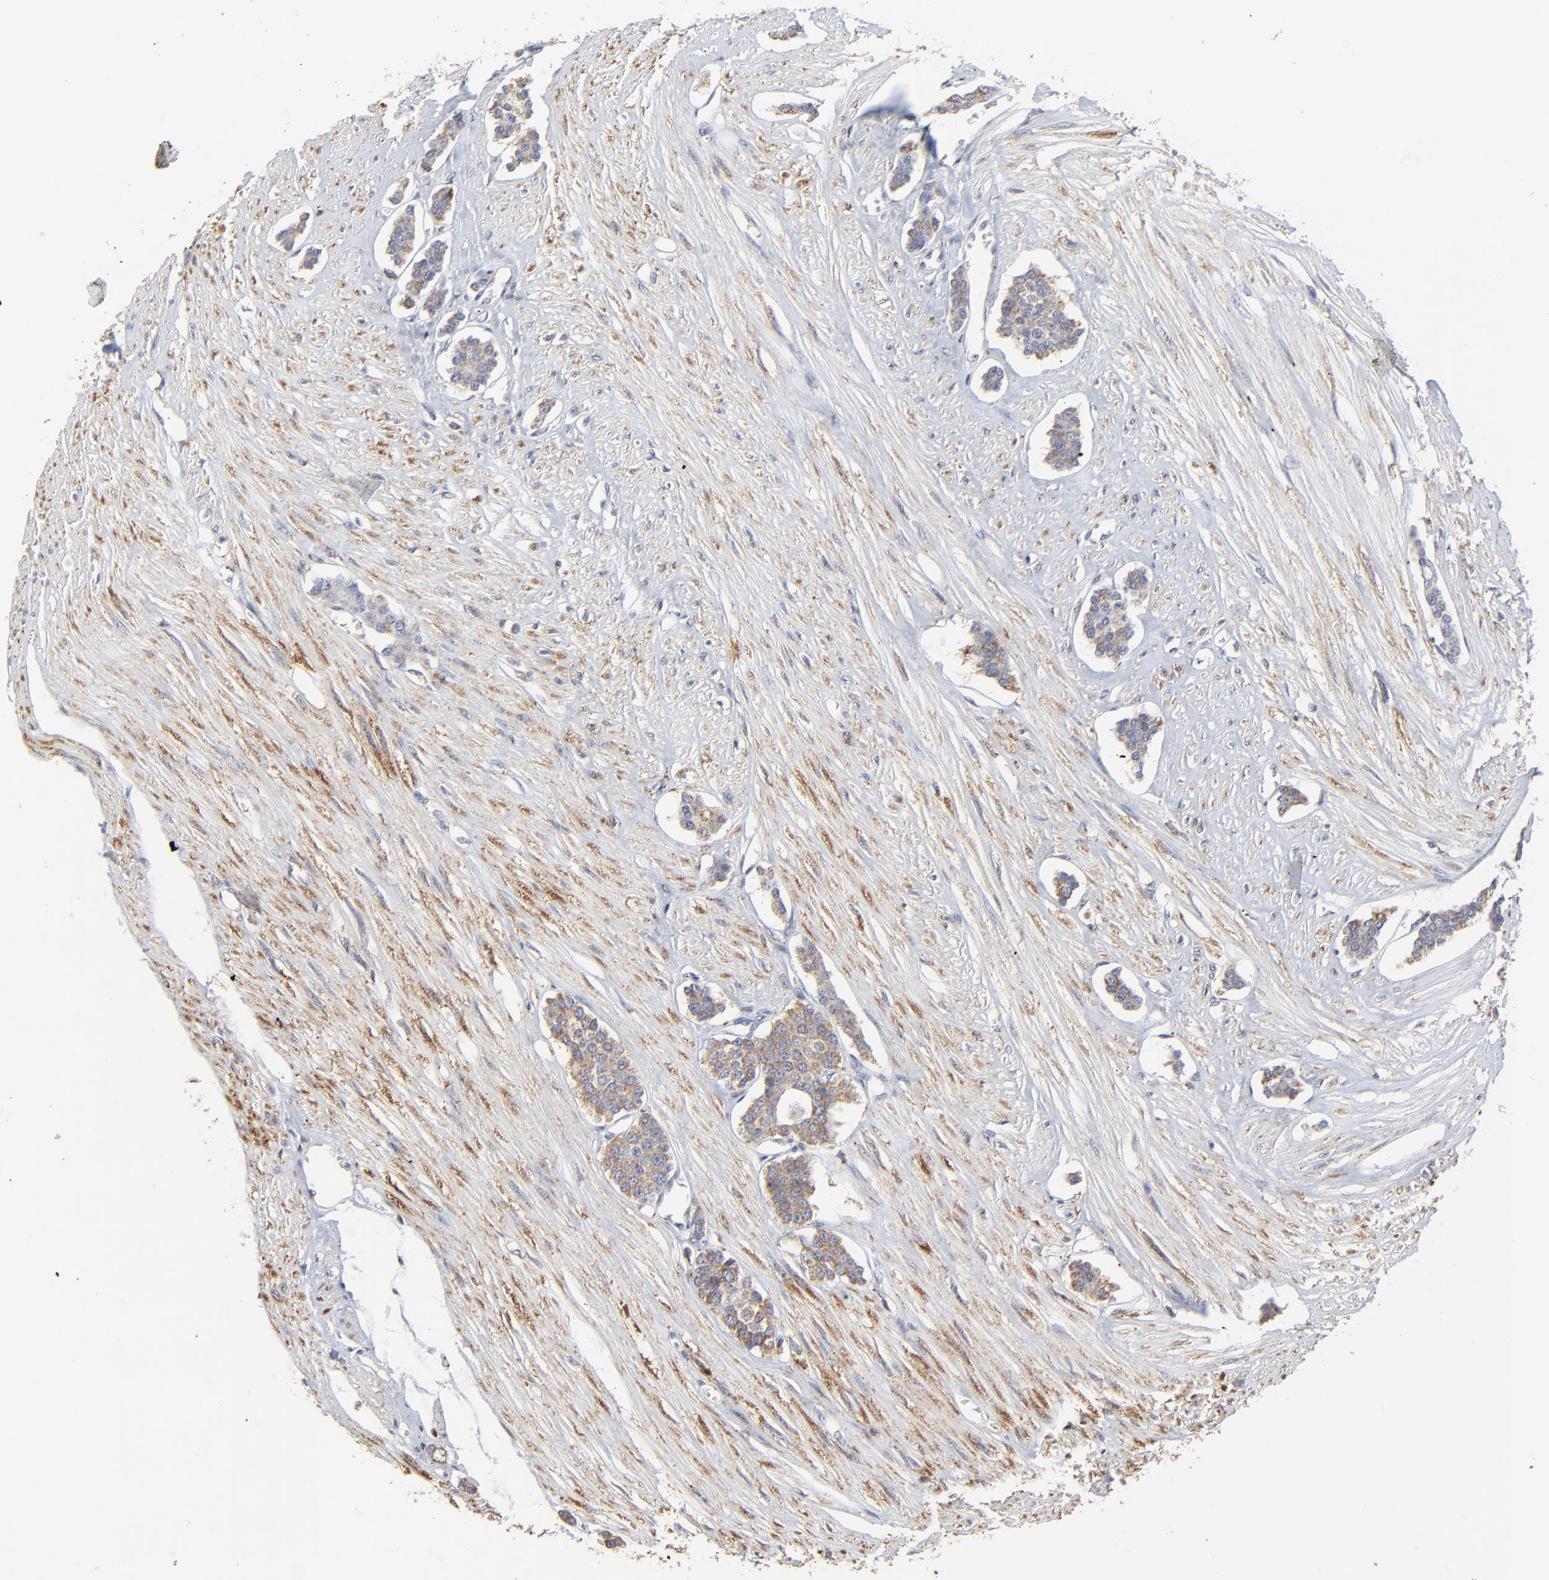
{"staining": {"intensity": "moderate", "quantity": ">75%", "location": "cytoplasmic/membranous"}, "tissue": "carcinoid", "cell_type": "Tumor cells", "image_type": "cancer", "snomed": [{"axis": "morphology", "description": "Carcinoid, malignant, NOS"}, {"axis": "topography", "description": "Small intestine"}], "caption": "Carcinoid (malignant) stained with IHC displays moderate cytoplasmic/membranous positivity in approximately >75% of tumor cells.", "gene": "LGALS3", "patient": {"sex": "male", "age": 60}}